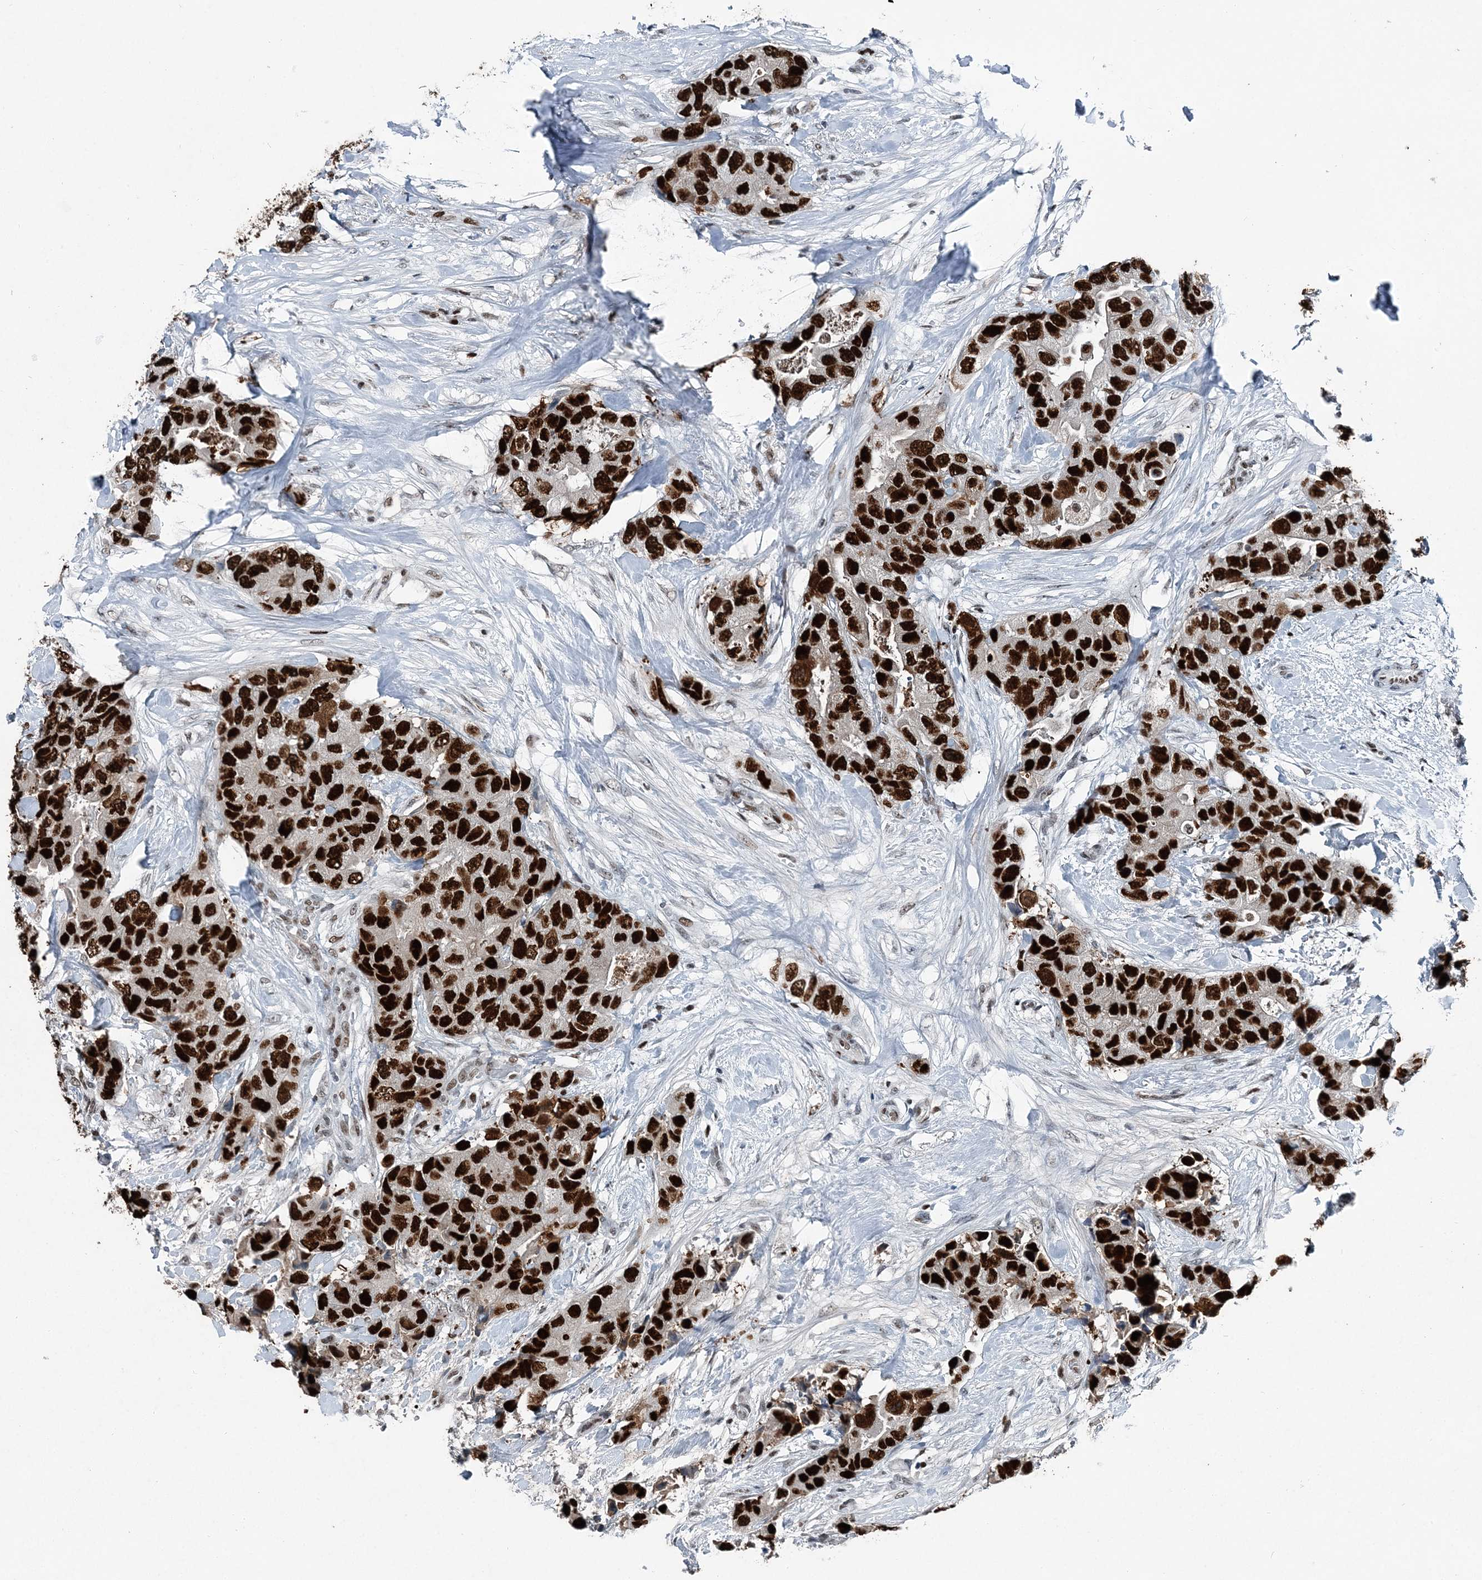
{"staining": {"intensity": "strong", "quantity": ">75%", "location": "nuclear"}, "tissue": "breast cancer", "cell_type": "Tumor cells", "image_type": "cancer", "snomed": [{"axis": "morphology", "description": "Duct carcinoma"}, {"axis": "topography", "description": "Breast"}], "caption": "Strong nuclear protein expression is seen in about >75% of tumor cells in breast invasive ductal carcinoma. The protein of interest is shown in brown color, while the nuclei are stained blue.", "gene": "HAT1", "patient": {"sex": "female", "age": 62}}